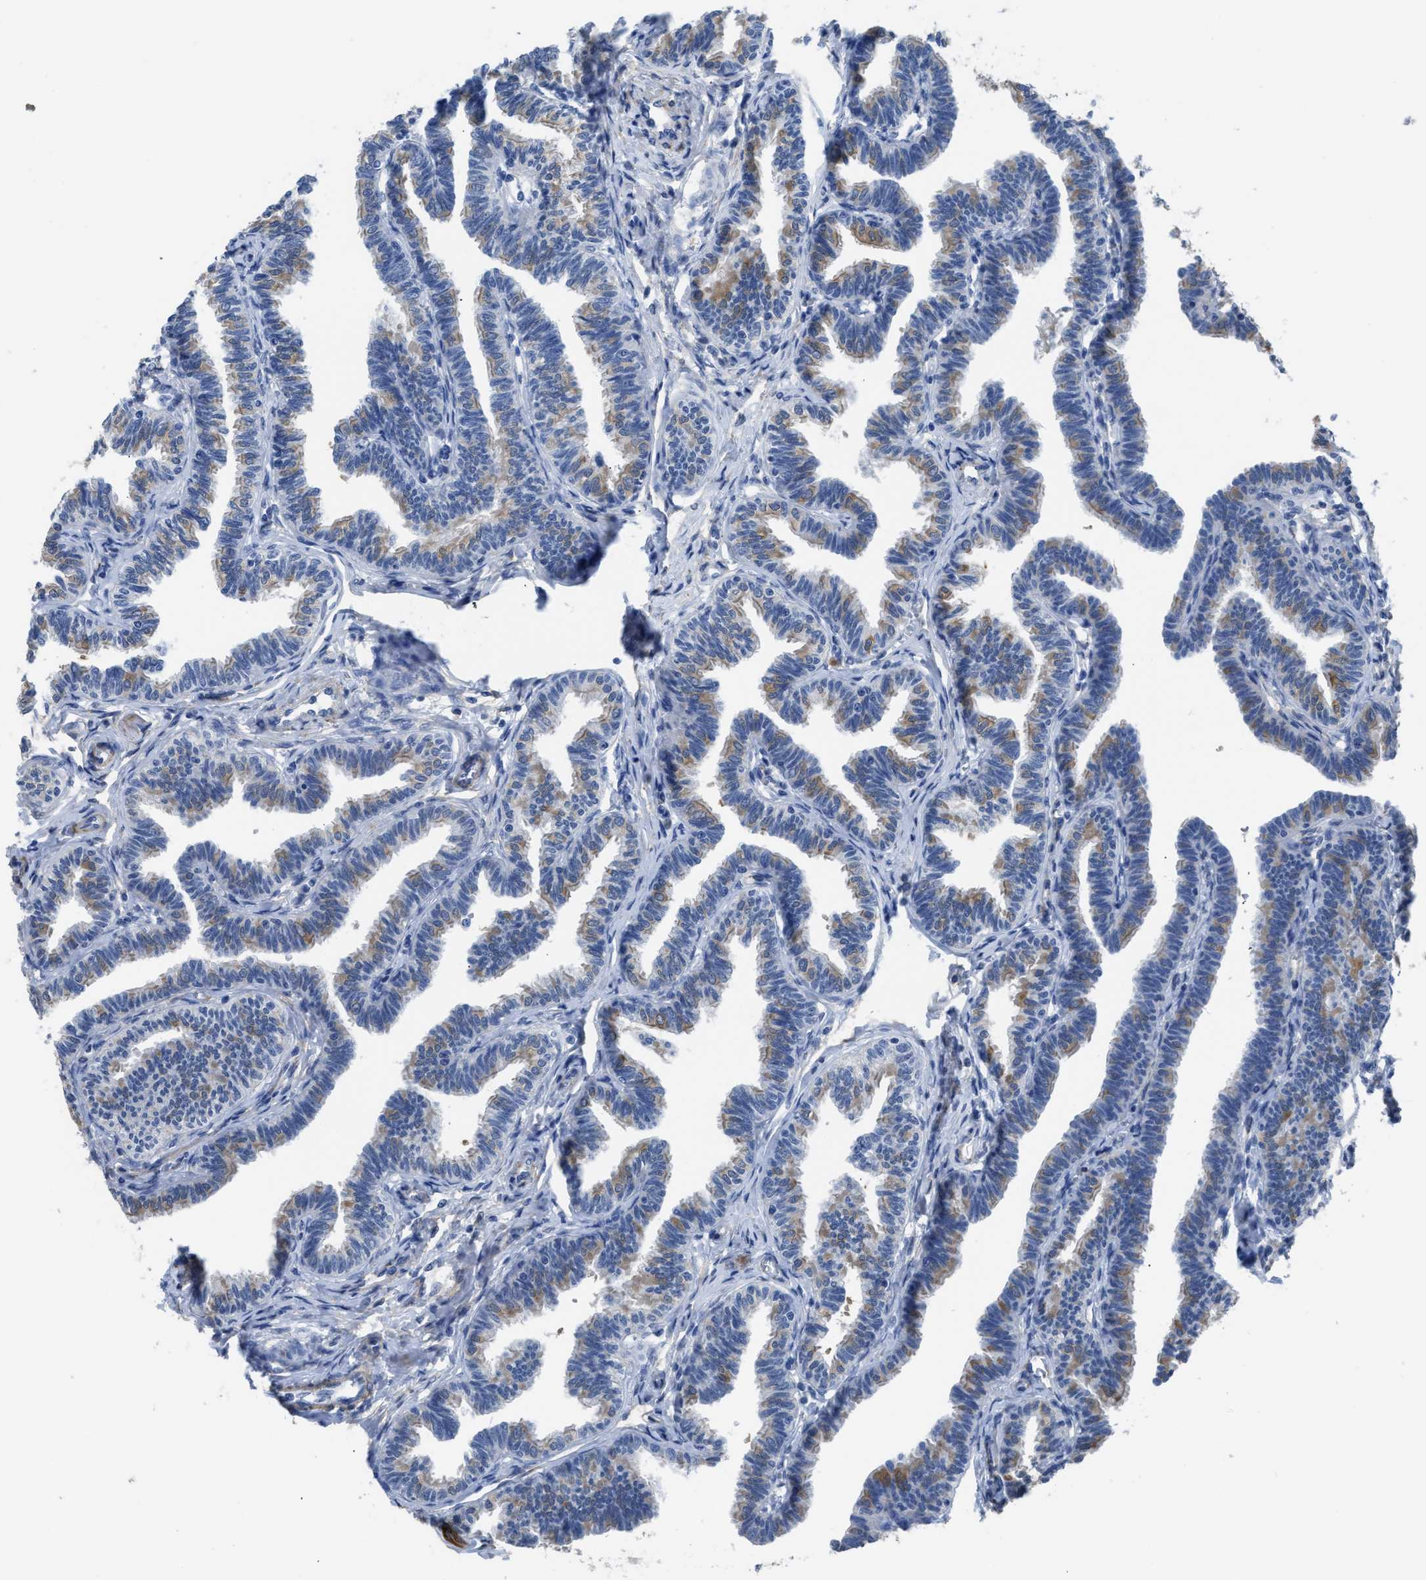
{"staining": {"intensity": "weak", "quantity": "25%-75%", "location": "cytoplasmic/membranous"}, "tissue": "fallopian tube", "cell_type": "Glandular cells", "image_type": "normal", "snomed": [{"axis": "morphology", "description": "Normal tissue, NOS"}, {"axis": "topography", "description": "Fallopian tube"}, {"axis": "topography", "description": "Ovary"}], "caption": "Glandular cells display weak cytoplasmic/membranous expression in about 25%-75% of cells in unremarkable fallopian tube.", "gene": "ZSWIM5", "patient": {"sex": "female", "age": 23}}